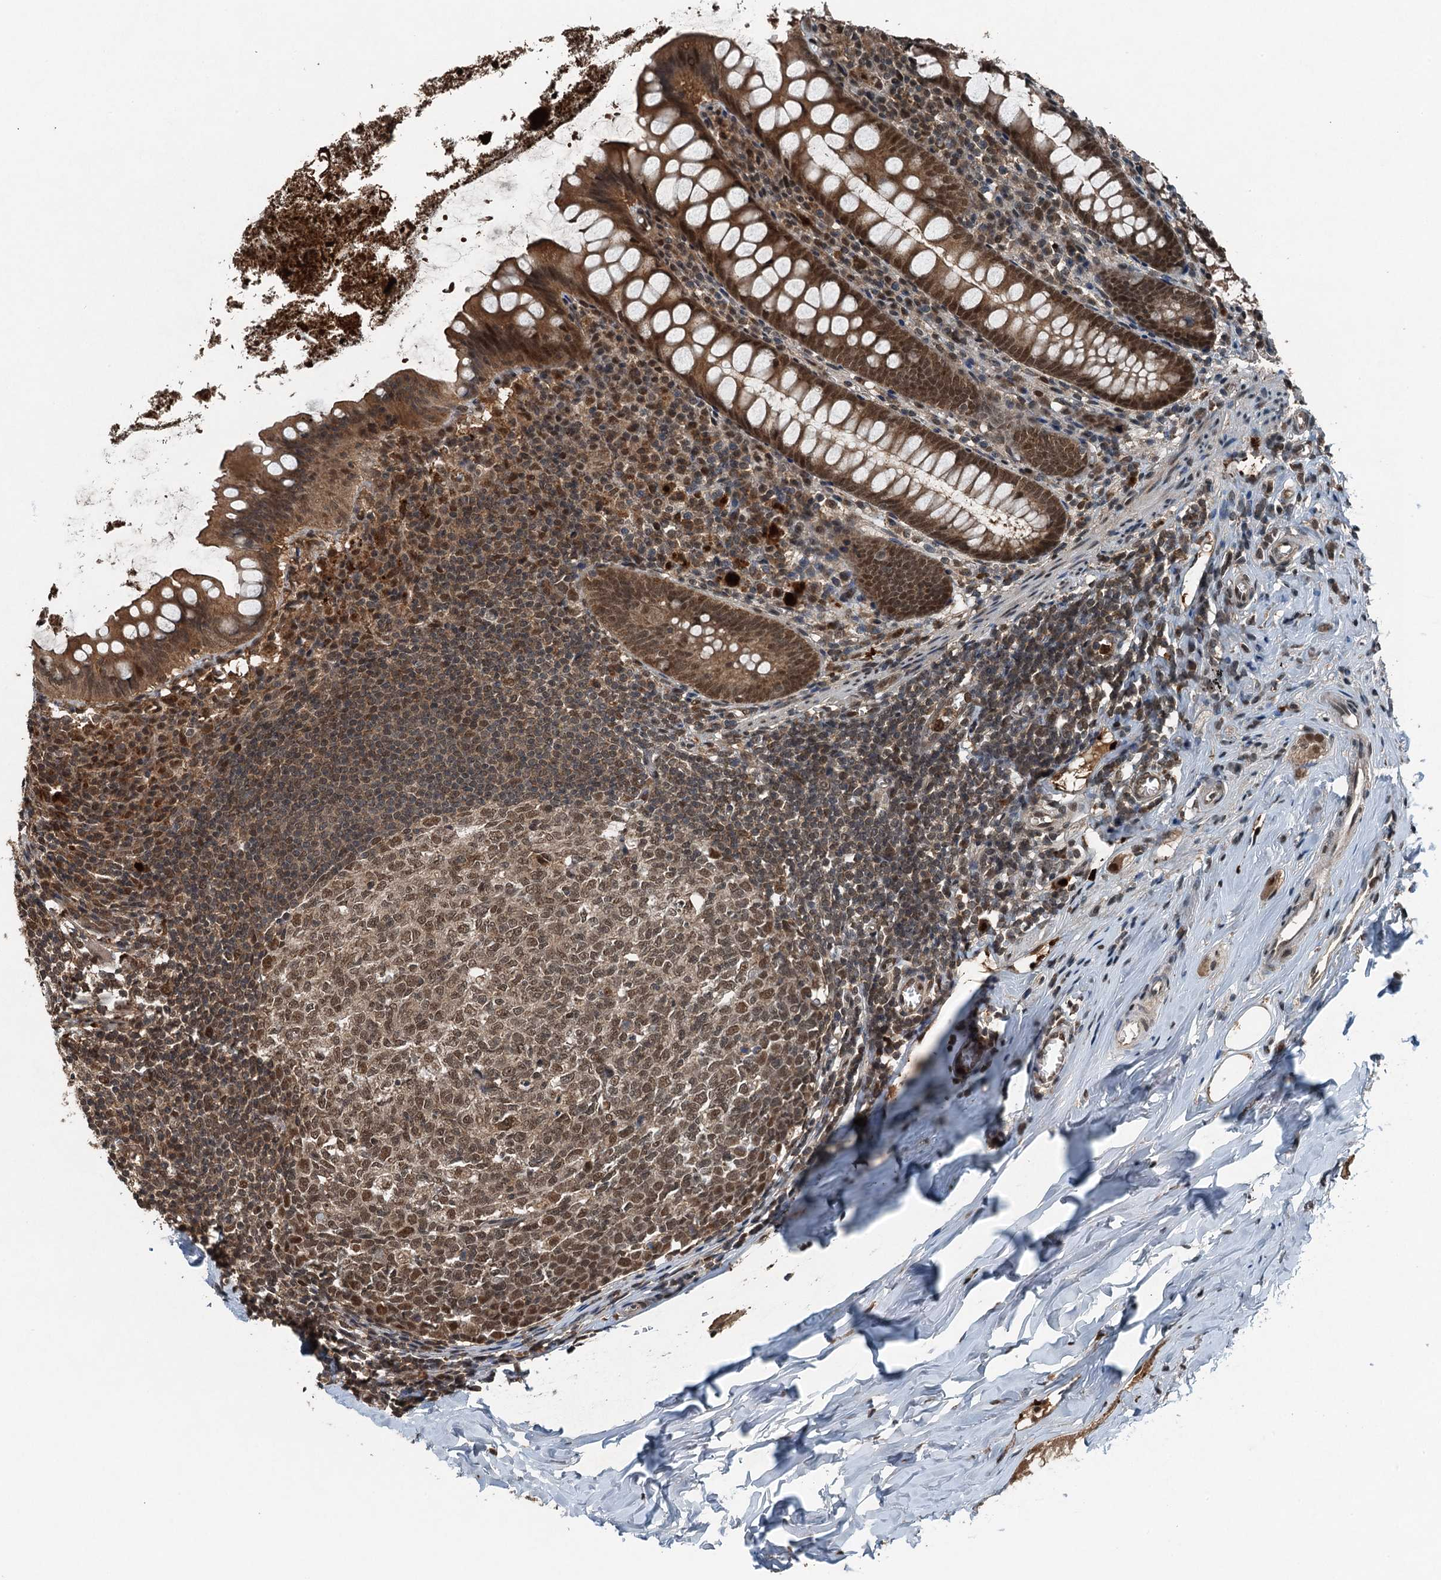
{"staining": {"intensity": "strong", "quantity": ">75%", "location": "nuclear"}, "tissue": "appendix", "cell_type": "Glandular cells", "image_type": "normal", "snomed": [{"axis": "morphology", "description": "Normal tissue, NOS"}, {"axis": "topography", "description": "Appendix"}], "caption": "Immunohistochemical staining of normal human appendix exhibits high levels of strong nuclear positivity in about >75% of glandular cells.", "gene": "UBXN6", "patient": {"sex": "female", "age": 51}}